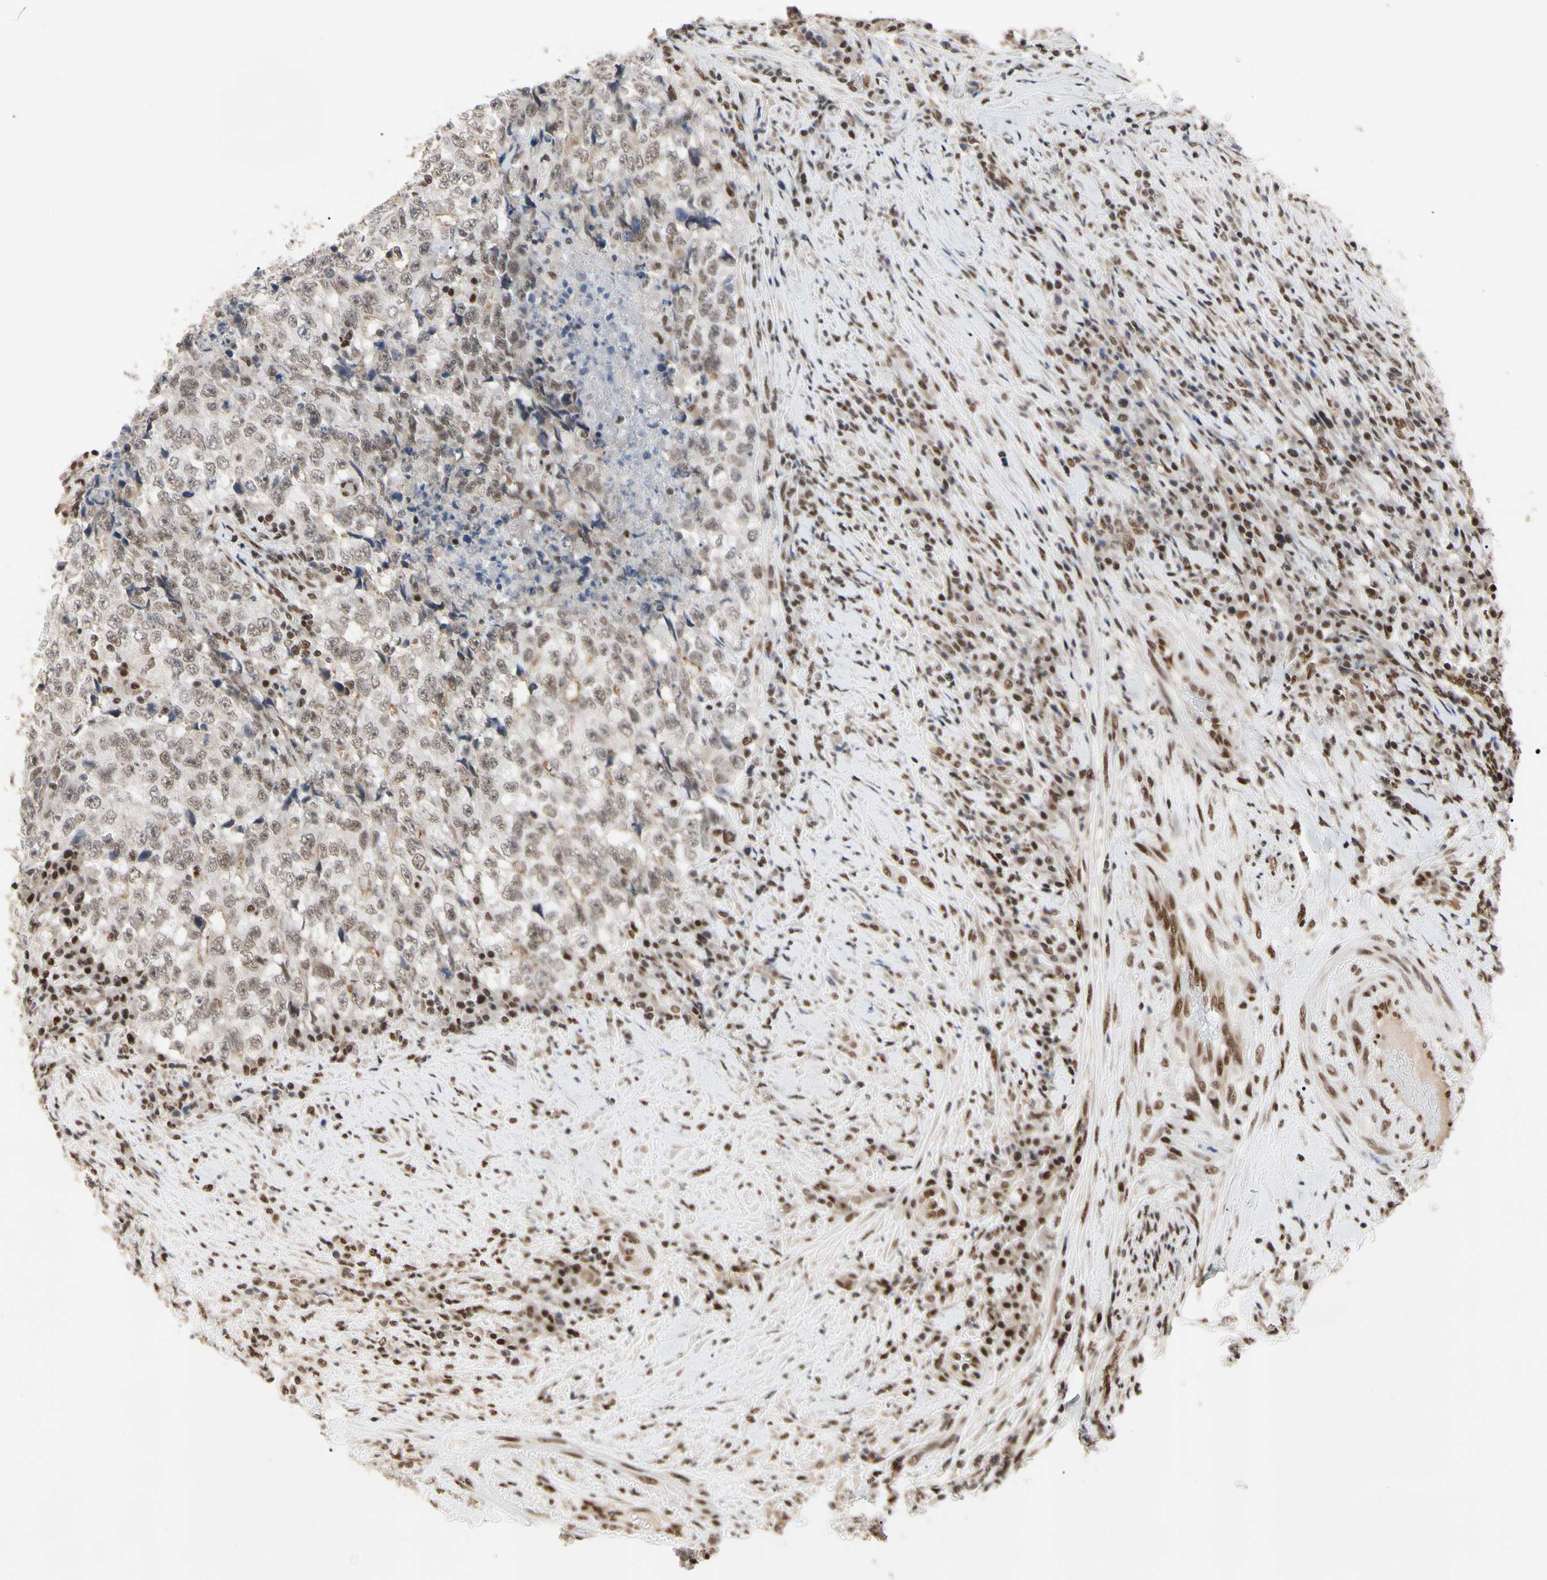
{"staining": {"intensity": "weak", "quantity": ">75%", "location": "nuclear"}, "tissue": "testis cancer", "cell_type": "Tumor cells", "image_type": "cancer", "snomed": [{"axis": "morphology", "description": "Necrosis, NOS"}, {"axis": "morphology", "description": "Carcinoma, Embryonal, NOS"}, {"axis": "topography", "description": "Testis"}], "caption": "Human testis embryonal carcinoma stained with a protein marker demonstrates weak staining in tumor cells.", "gene": "FAM98B", "patient": {"sex": "male", "age": 19}}